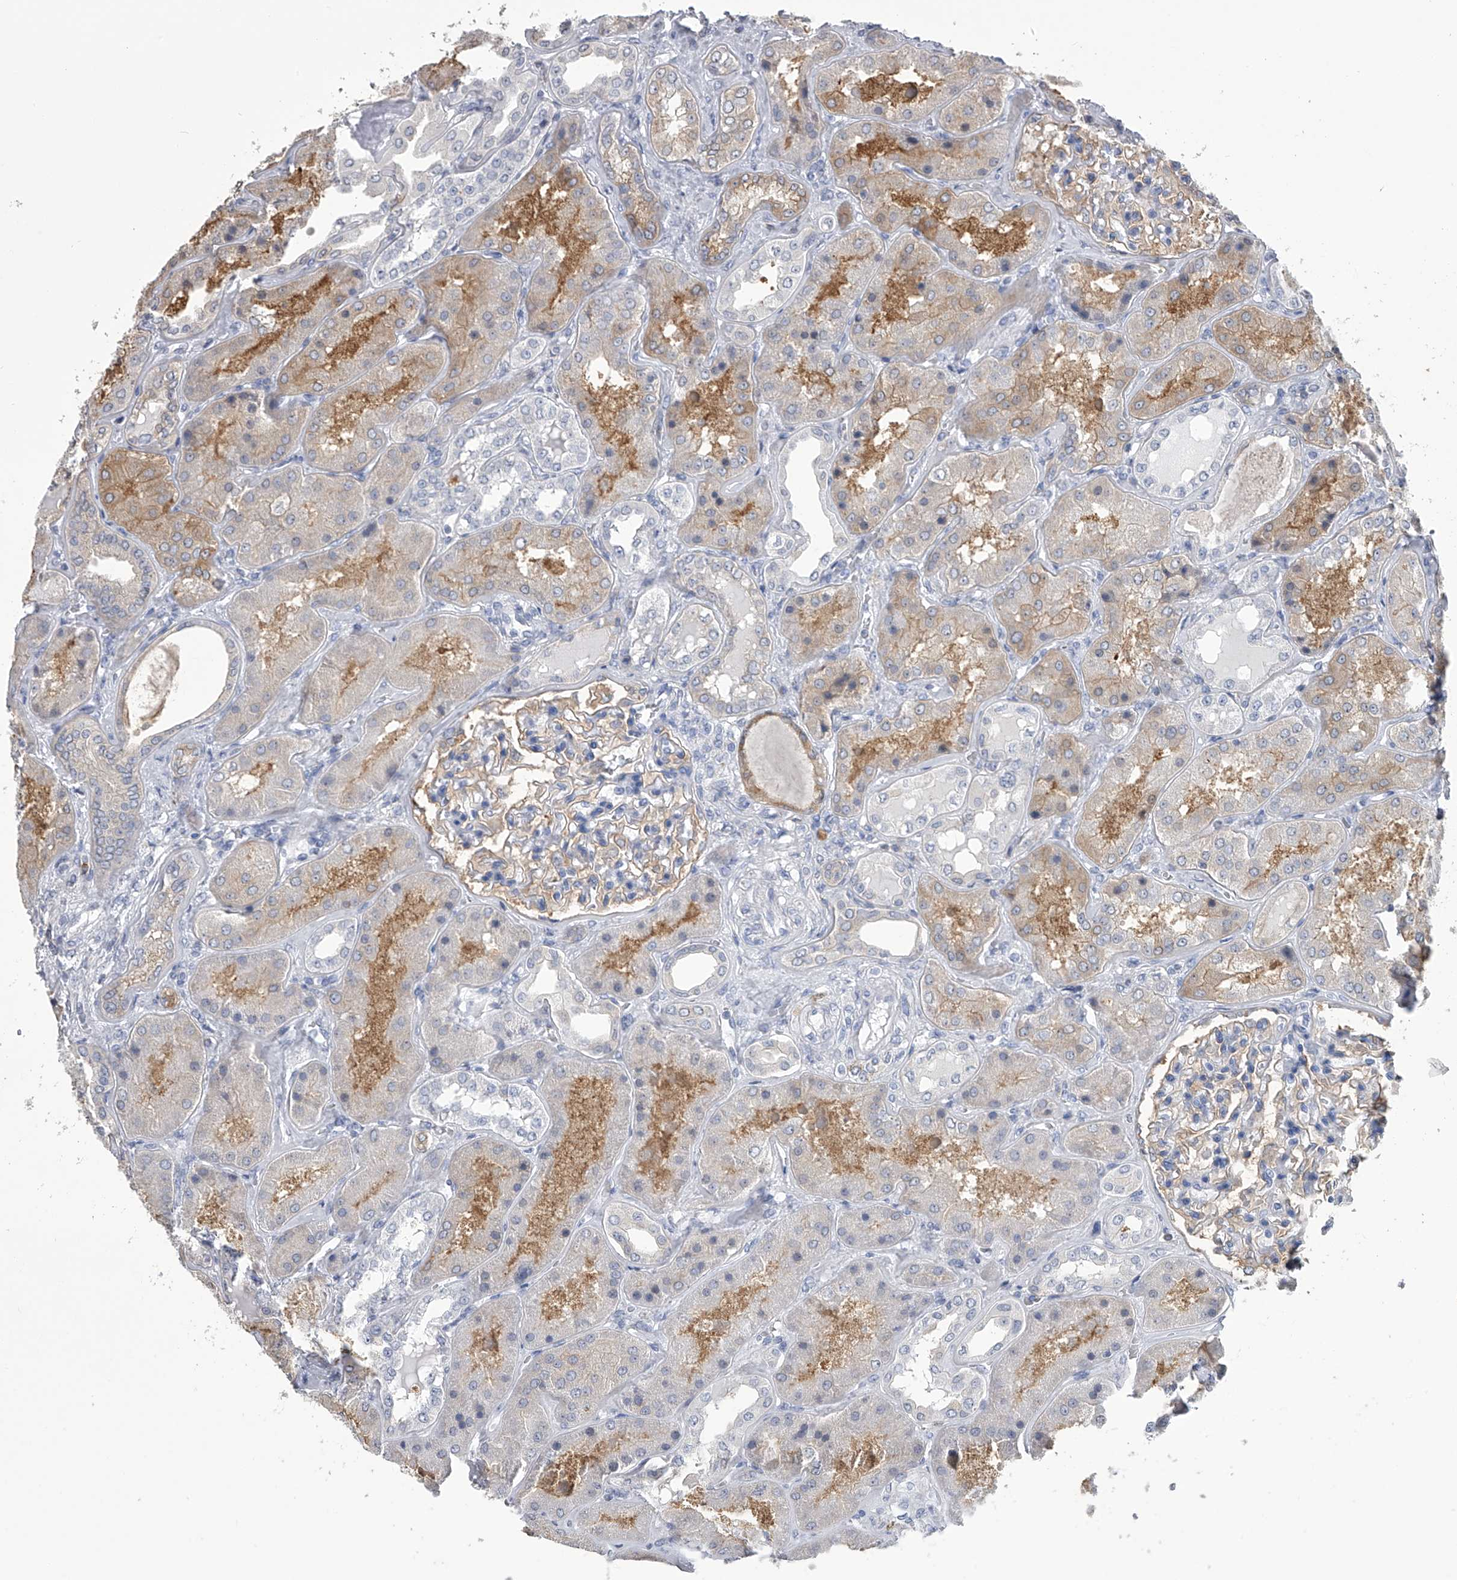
{"staining": {"intensity": "weak", "quantity": ">75%", "location": "cytoplasmic/membranous"}, "tissue": "kidney", "cell_type": "Cells in glomeruli", "image_type": "normal", "snomed": [{"axis": "morphology", "description": "Normal tissue, NOS"}, {"axis": "topography", "description": "Kidney"}], "caption": "Immunohistochemical staining of unremarkable human kidney displays low levels of weak cytoplasmic/membranous staining in approximately >75% of cells in glomeruli.", "gene": "TASP1", "patient": {"sex": "female", "age": 56}}